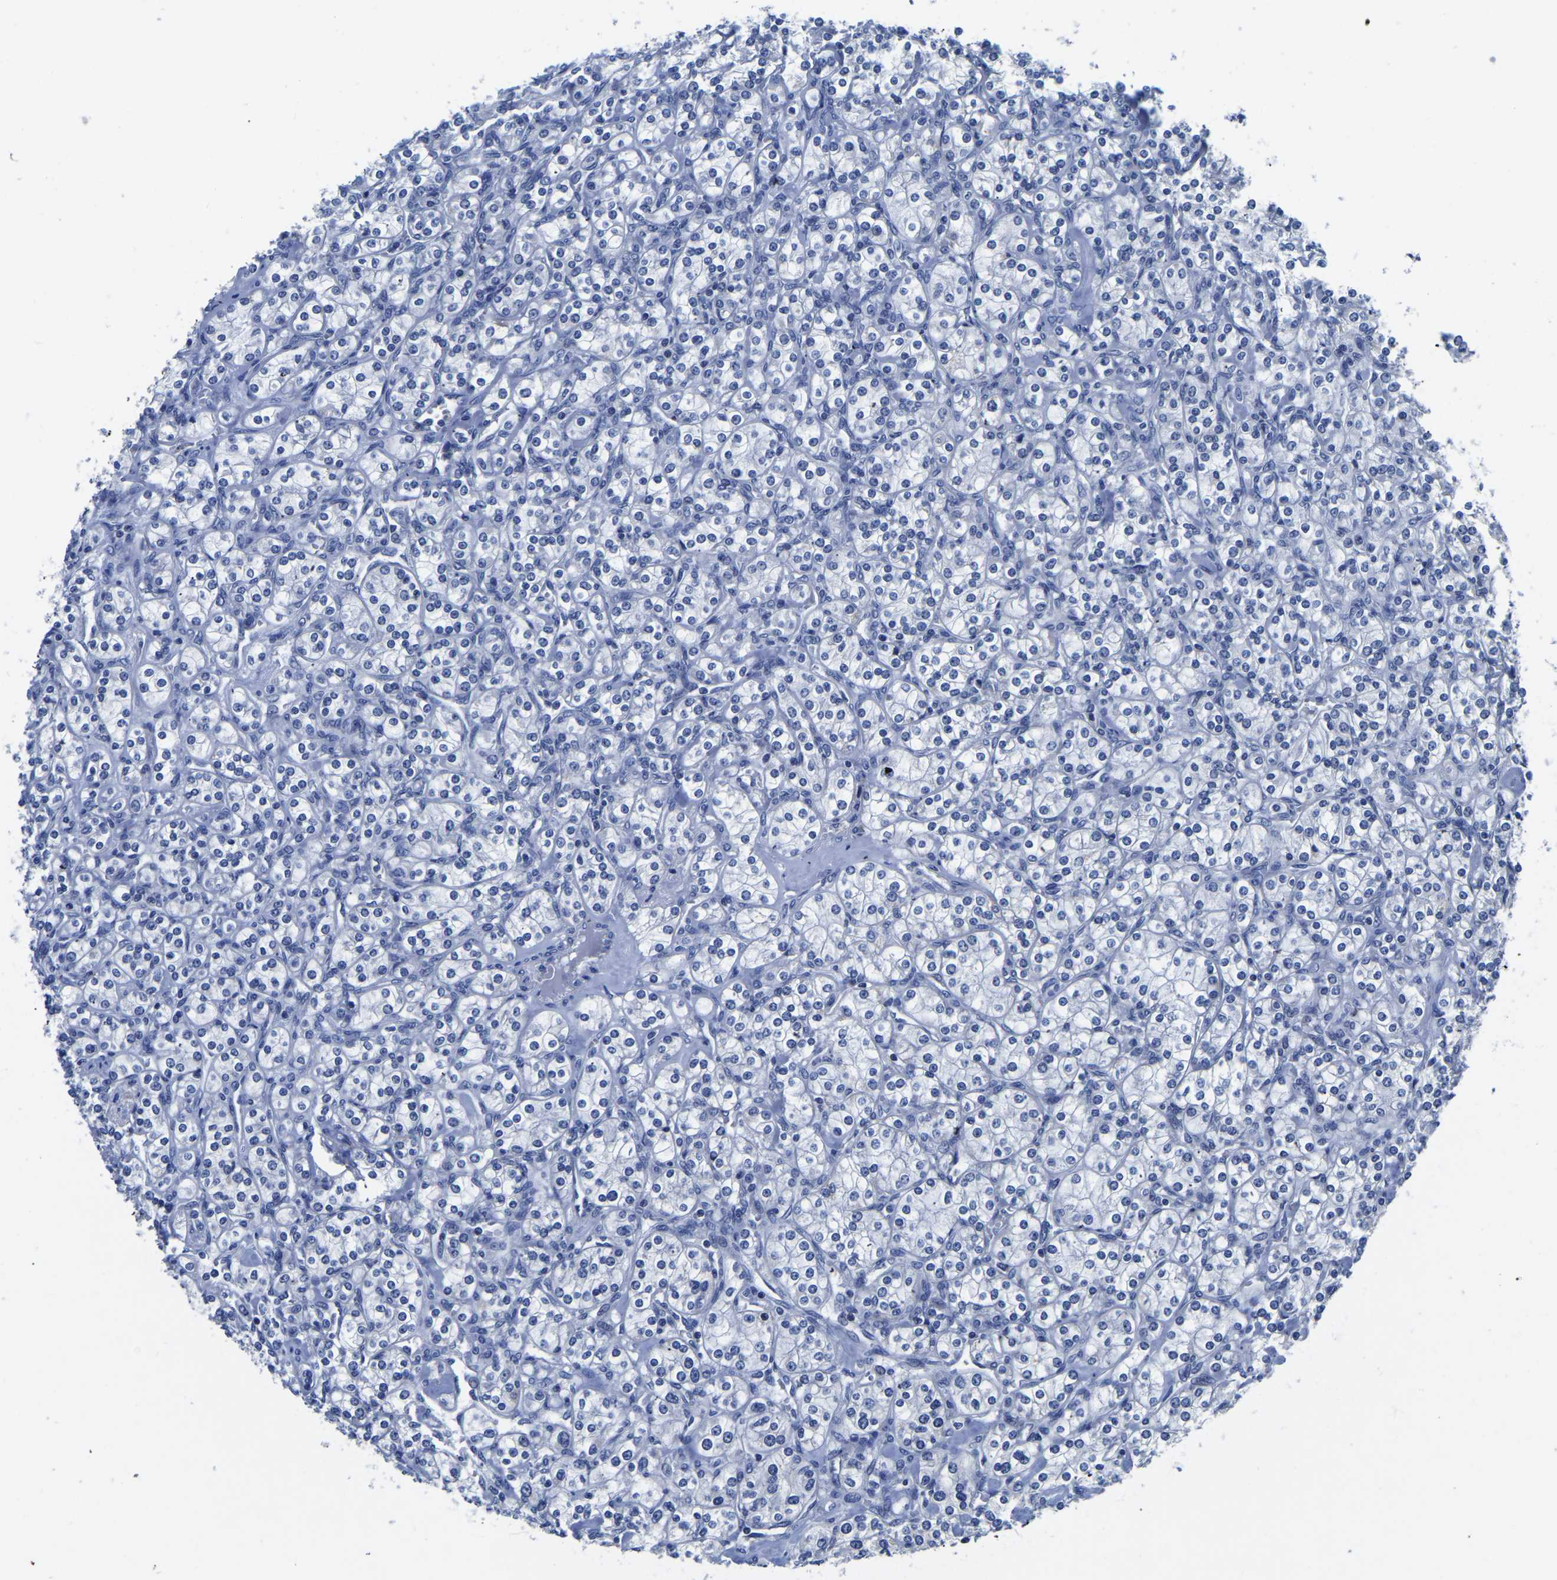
{"staining": {"intensity": "negative", "quantity": "none", "location": "none"}, "tissue": "renal cancer", "cell_type": "Tumor cells", "image_type": "cancer", "snomed": [{"axis": "morphology", "description": "Adenocarcinoma, NOS"}, {"axis": "topography", "description": "Kidney"}], "caption": "Renal adenocarcinoma stained for a protein using IHC exhibits no staining tumor cells.", "gene": "FGD5", "patient": {"sex": "male", "age": 77}}